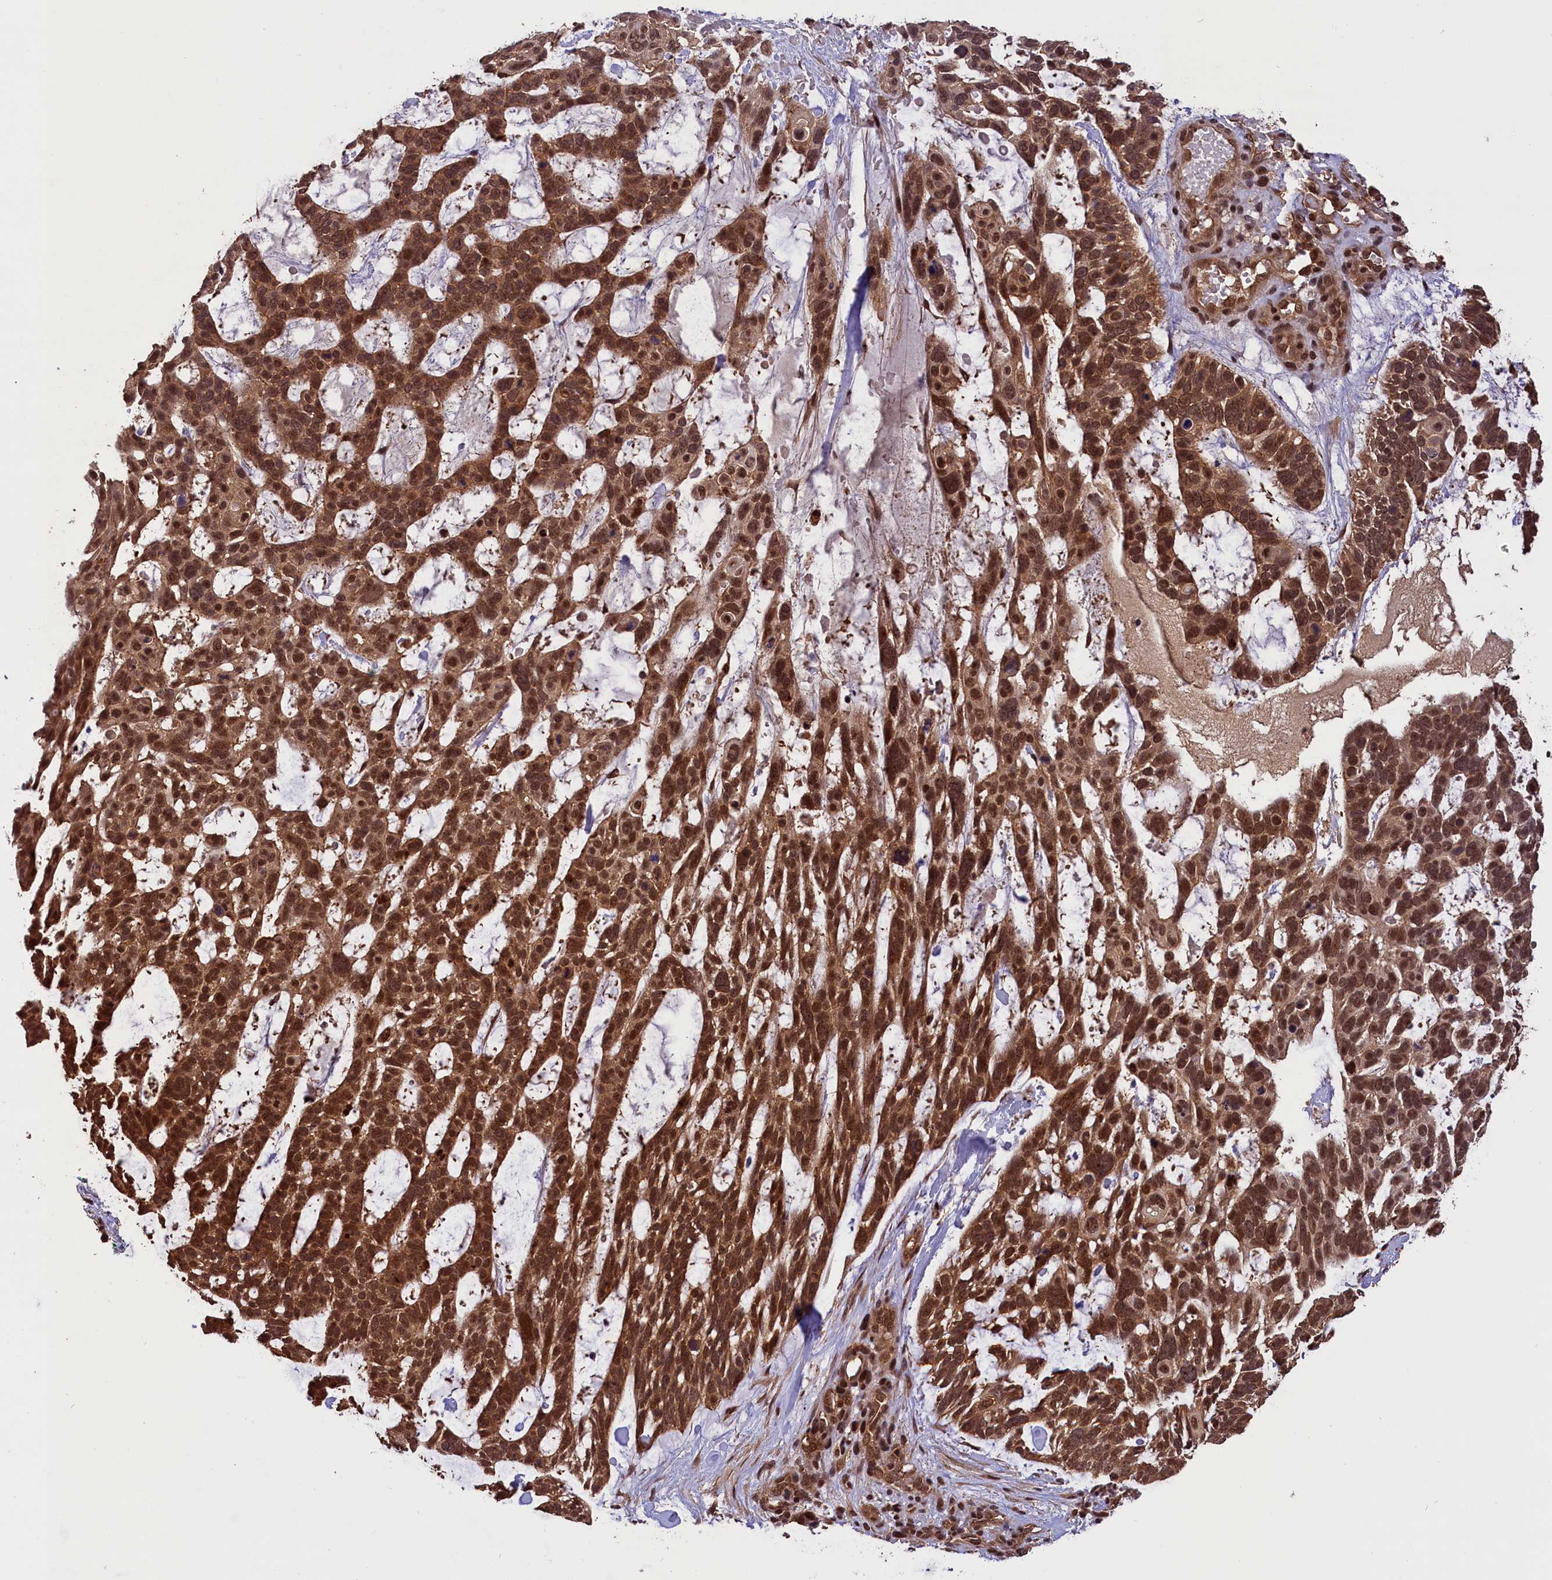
{"staining": {"intensity": "strong", "quantity": ">75%", "location": "cytoplasmic/membranous,nuclear"}, "tissue": "skin cancer", "cell_type": "Tumor cells", "image_type": "cancer", "snomed": [{"axis": "morphology", "description": "Basal cell carcinoma"}, {"axis": "topography", "description": "Skin"}], "caption": "Human skin cancer (basal cell carcinoma) stained with a protein marker displays strong staining in tumor cells.", "gene": "IST1", "patient": {"sex": "male", "age": 88}}